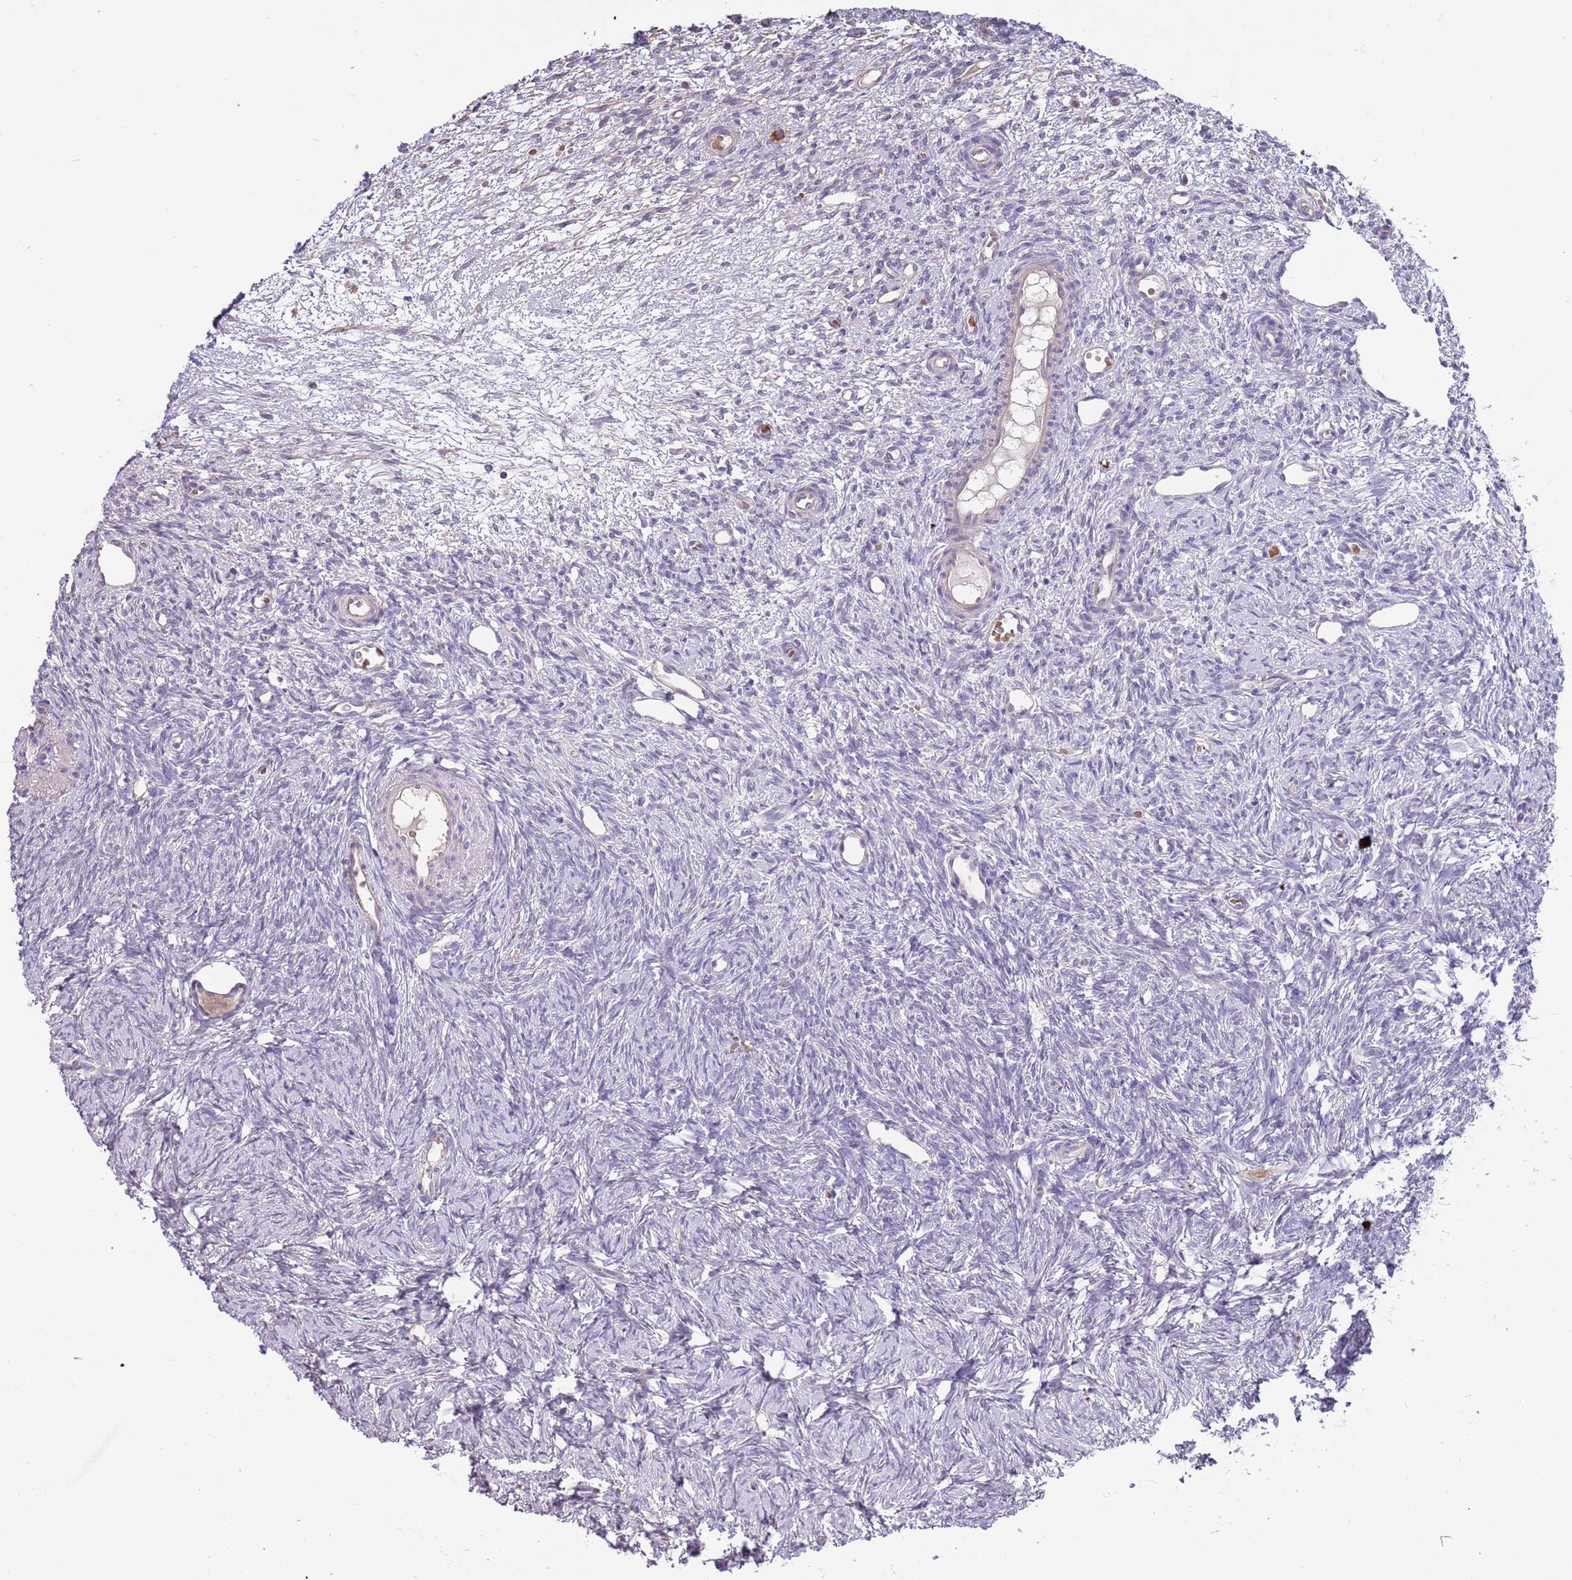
{"staining": {"intensity": "weak", "quantity": ">75%", "location": "cytoplasmic/membranous"}, "tissue": "ovary", "cell_type": "Follicle cells", "image_type": "normal", "snomed": [{"axis": "morphology", "description": "Normal tissue, NOS"}, {"axis": "topography", "description": "Ovary"}], "caption": "A high-resolution image shows immunohistochemistry staining of benign ovary, which exhibits weak cytoplasmic/membranous expression in approximately >75% of follicle cells. The staining was performed using DAB (3,3'-diaminobenzidine), with brown indicating positive protein expression. Nuclei are stained blue with hematoxylin.", "gene": "P2RY13", "patient": {"sex": "female", "age": 51}}